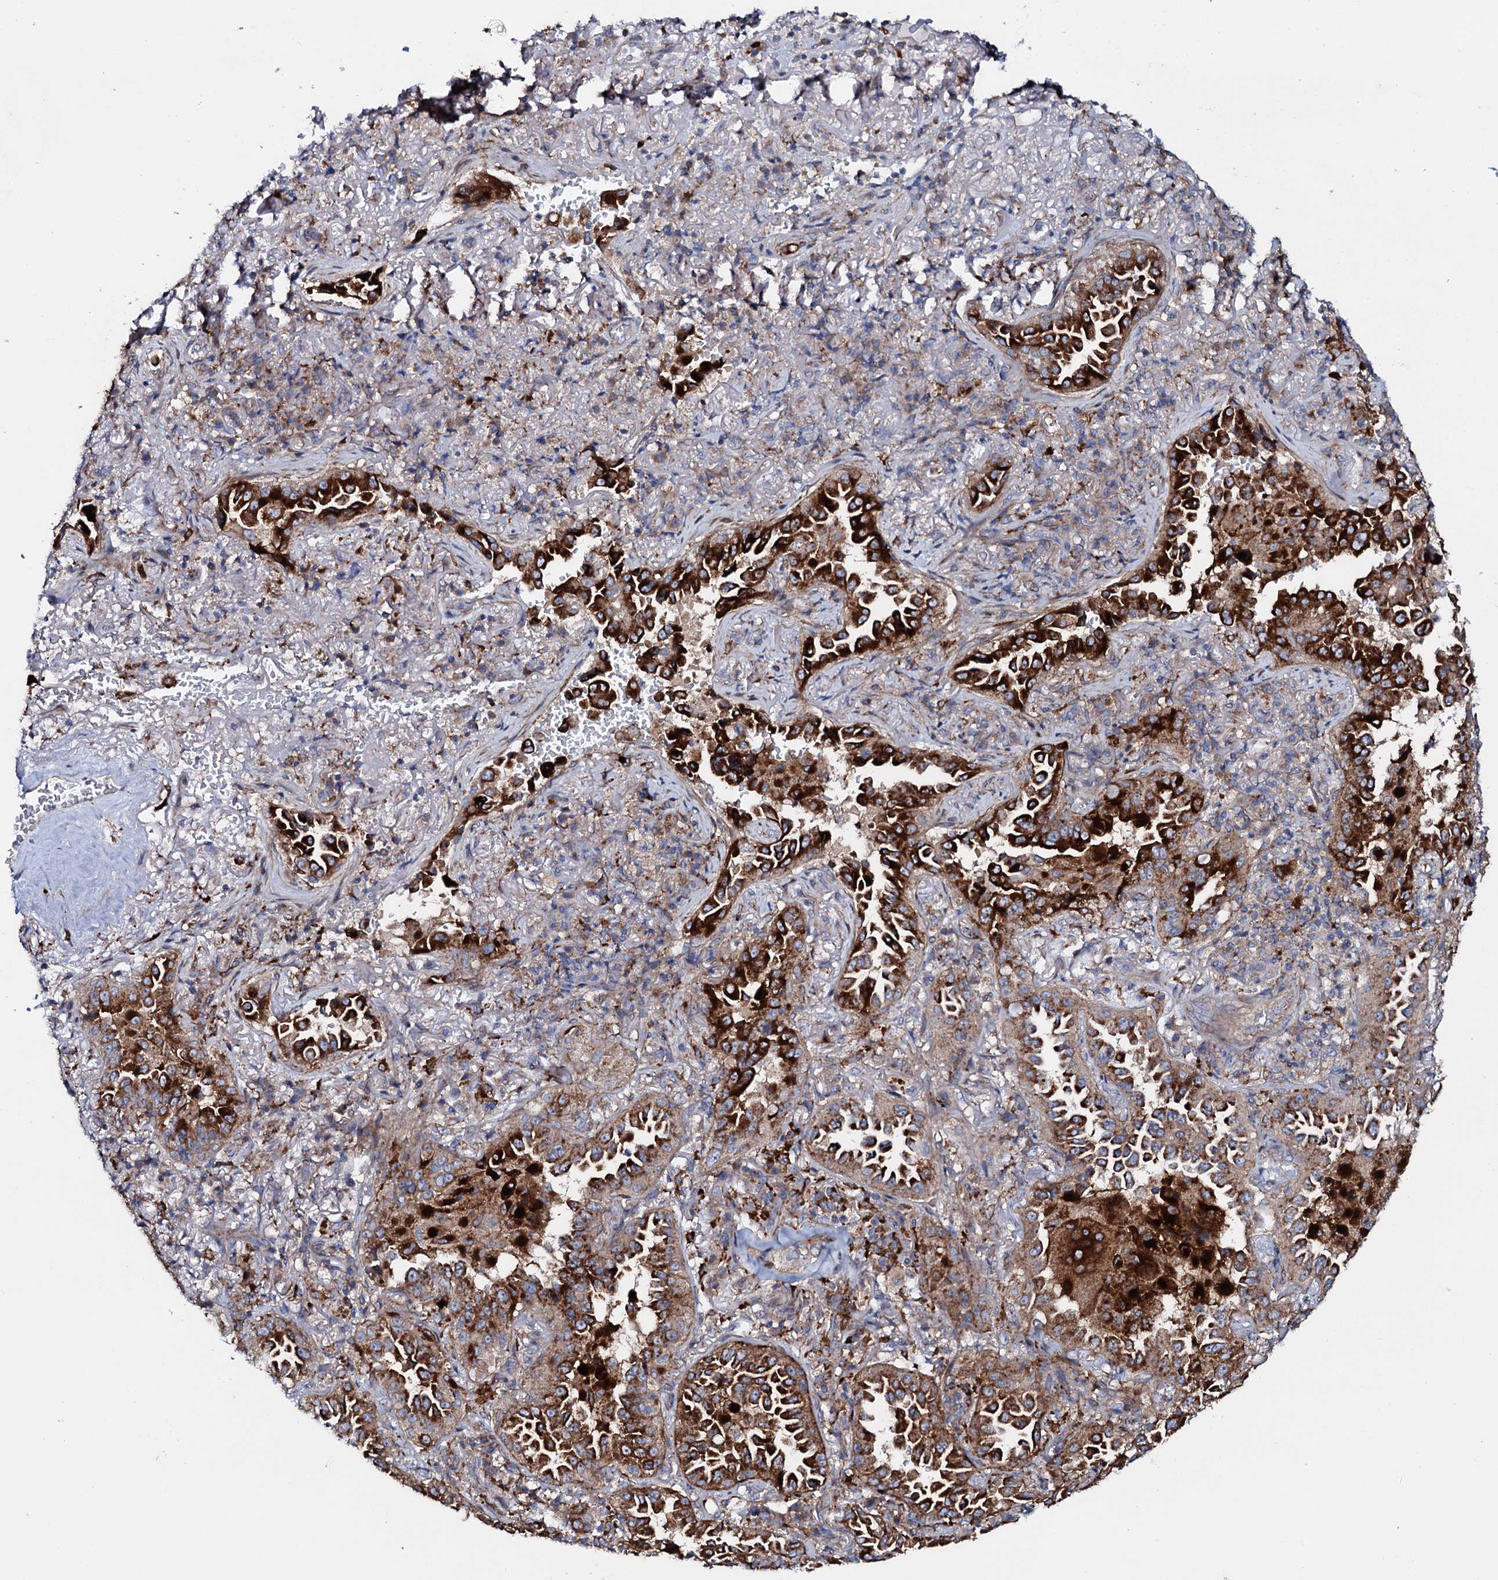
{"staining": {"intensity": "strong", "quantity": ">75%", "location": "cytoplasmic/membranous"}, "tissue": "lung cancer", "cell_type": "Tumor cells", "image_type": "cancer", "snomed": [{"axis": "morphology", "description": "Adenocarcinoma, NOS"}, {"axis": "topography", "description": "Lung"}], "caption": "Approximately >75% of tumor cells in human adenocarcinoma (lung) show strong cytoplasmic/membranous protein expression as visualized by brown immunohistochemical staining.", "gene": "P2RX4", "patient": {"sex": "female", "age": 69}}